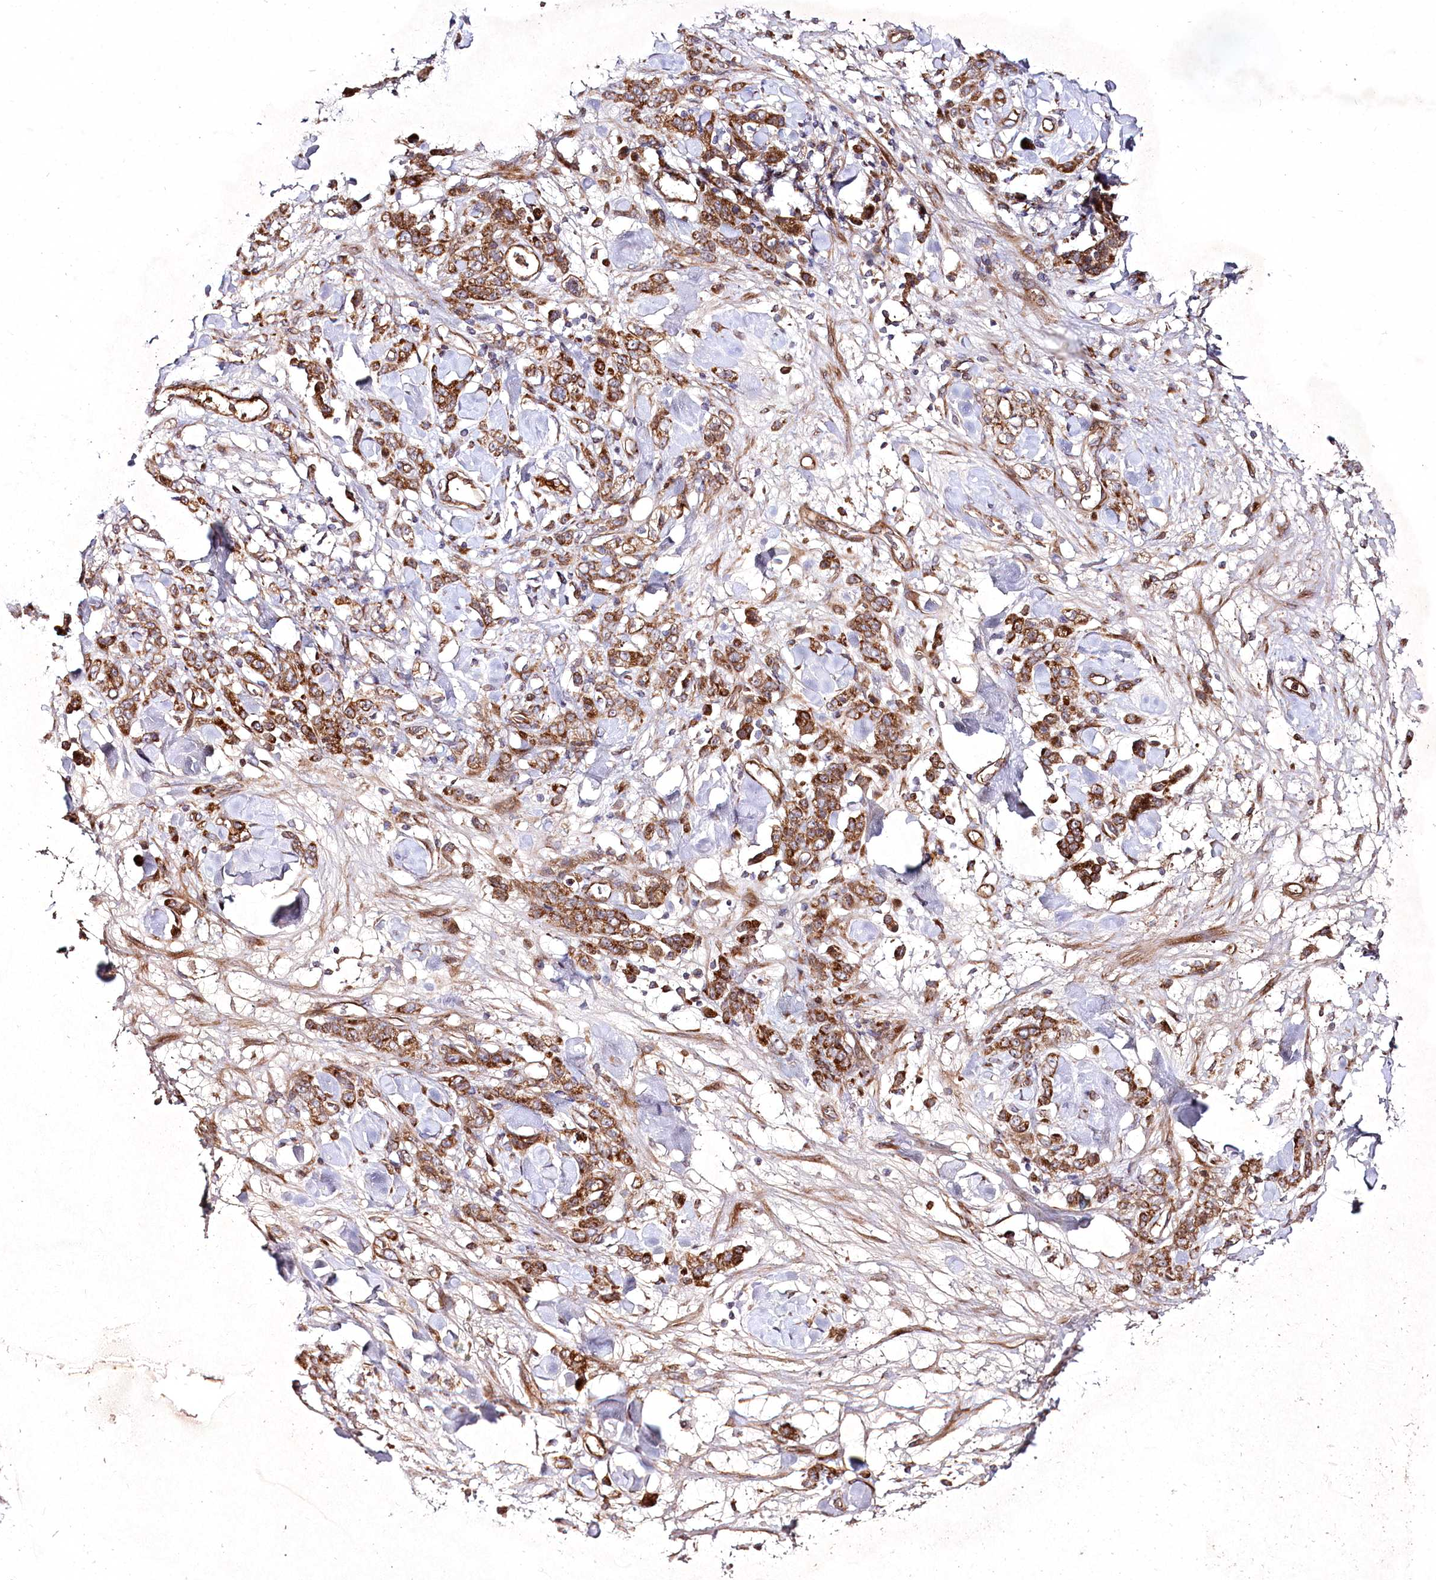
{"staining": {"intensity": "moderate", "quantity": ">75%", "location": "cytoplasmic/membranous"}, "tissue": "stomach cancer", "cell_type": "Tumor cells", "image_type": "cancer", "snomed": [{"axis": "morphology", "description": "Normal tissue, NOS"}, {"axis": "morphology", "description": "Adenocarcinoma, NOS"}, {"axis": "topography", "description": "Stomach"}], "caption": "The micrograph exhibits staining of adenocarcinoma (stomach), revealing moderate cytoplasmic/membranous protein expression (brown color) within tumor cells.", "gene": "PSTK", "patient": {"sex": "male", "age": 82}}